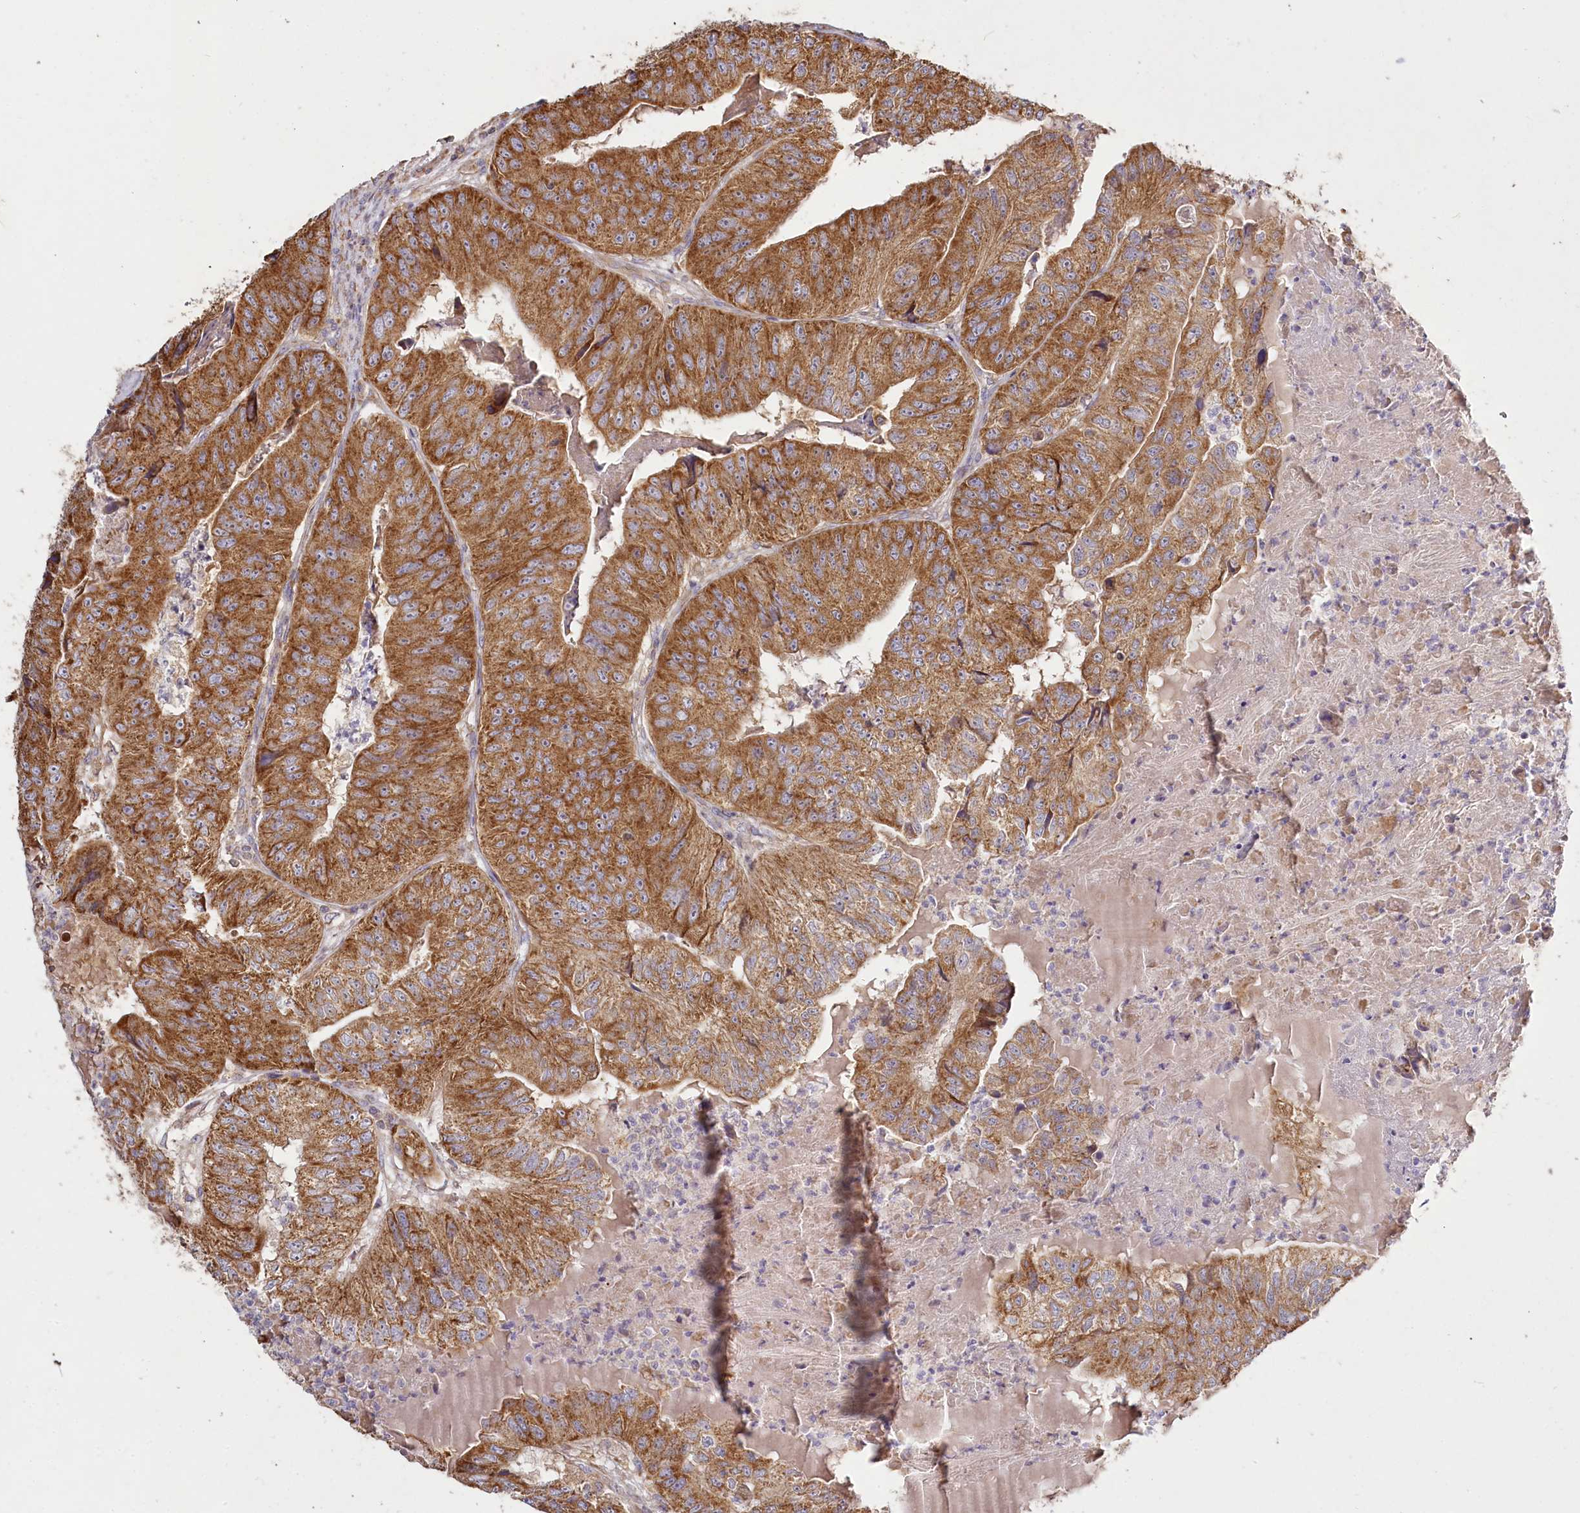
{"staining": {"intensity": "moderate", "quantity": ">75%", "location": "cytoplasmic/membranous"}, "tissue": "colorectal cancer", "cell_type": "Tumor cells", "image_type": "cancer", "snomed": [{"axis": "morphology", "description": "Adenocarcinoma, NOS"}, {"axis": "topography", "description": "Colon"}], "caption": "Immunohistochemical staining of adenocarcinoma (colorectal) demonstrates medium levels of moderate cytoplasmic/membranous positivity in approximately >75% of tumor cells. (brown staining indicates protein expression, while blue staining denotes nuclei).", "gene": "ACOX2", "patient": {"sex": "female", "age": 67}}